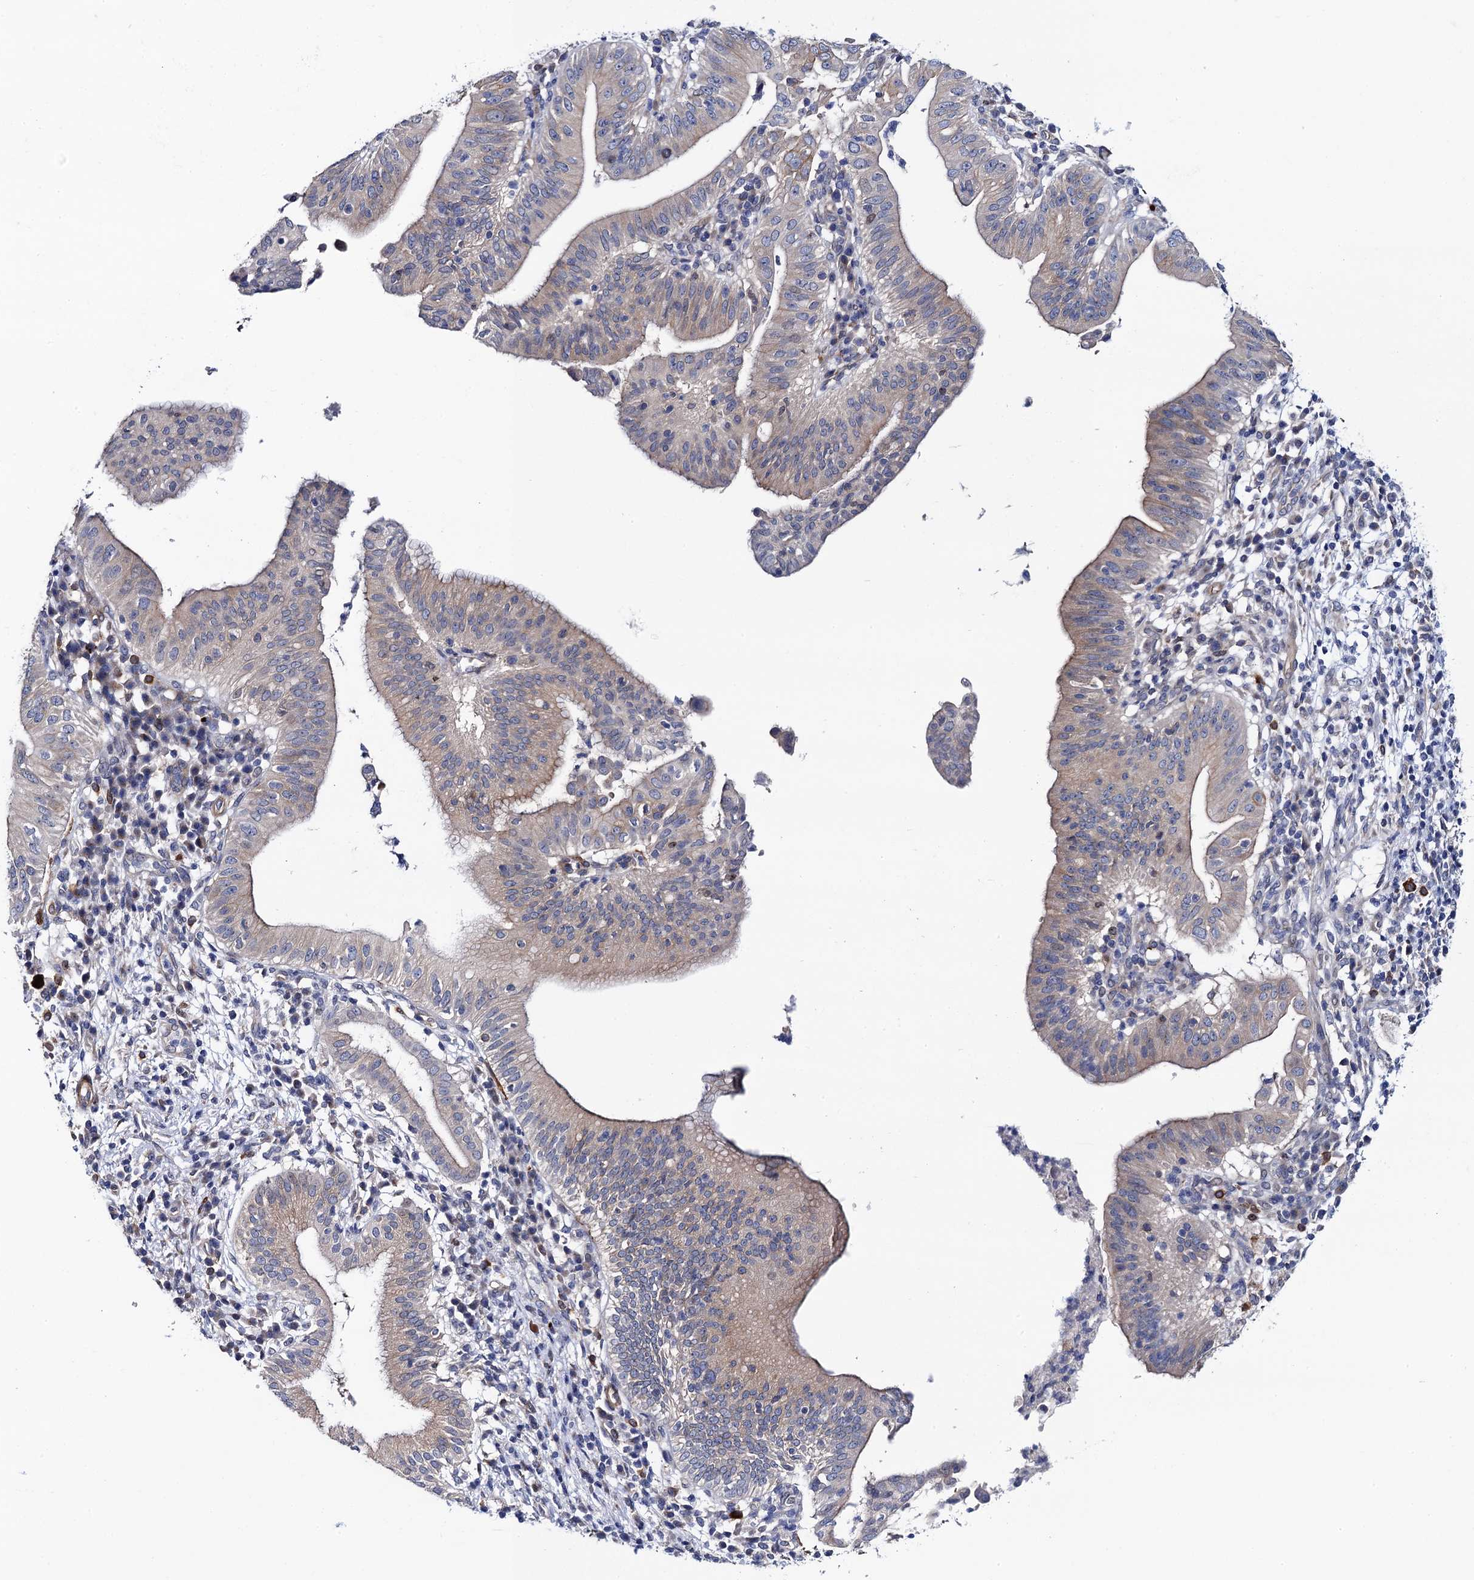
{"staining": {"intensity": "negative", "quantity": "none", "location": "none"}, "tissue": "pancreatic cancer", "cell_type": "Tumor cells", "image_type": "cancer", "snomed": [{"axis": "morphology", "description": "Adenocarcinoma, NOS"}, {"axis": "topography", "description": "Pancreas"}], "caption": "Immunohistochemistry (IHC) histopathology image of neoplastic tissue: pancreatic adenocarcinoma stained with DAB demonstrates no significant protein positivity in tumor cells.", "gene": "ZDHHC18", "patient": {"sex": "male", "age": 68}}